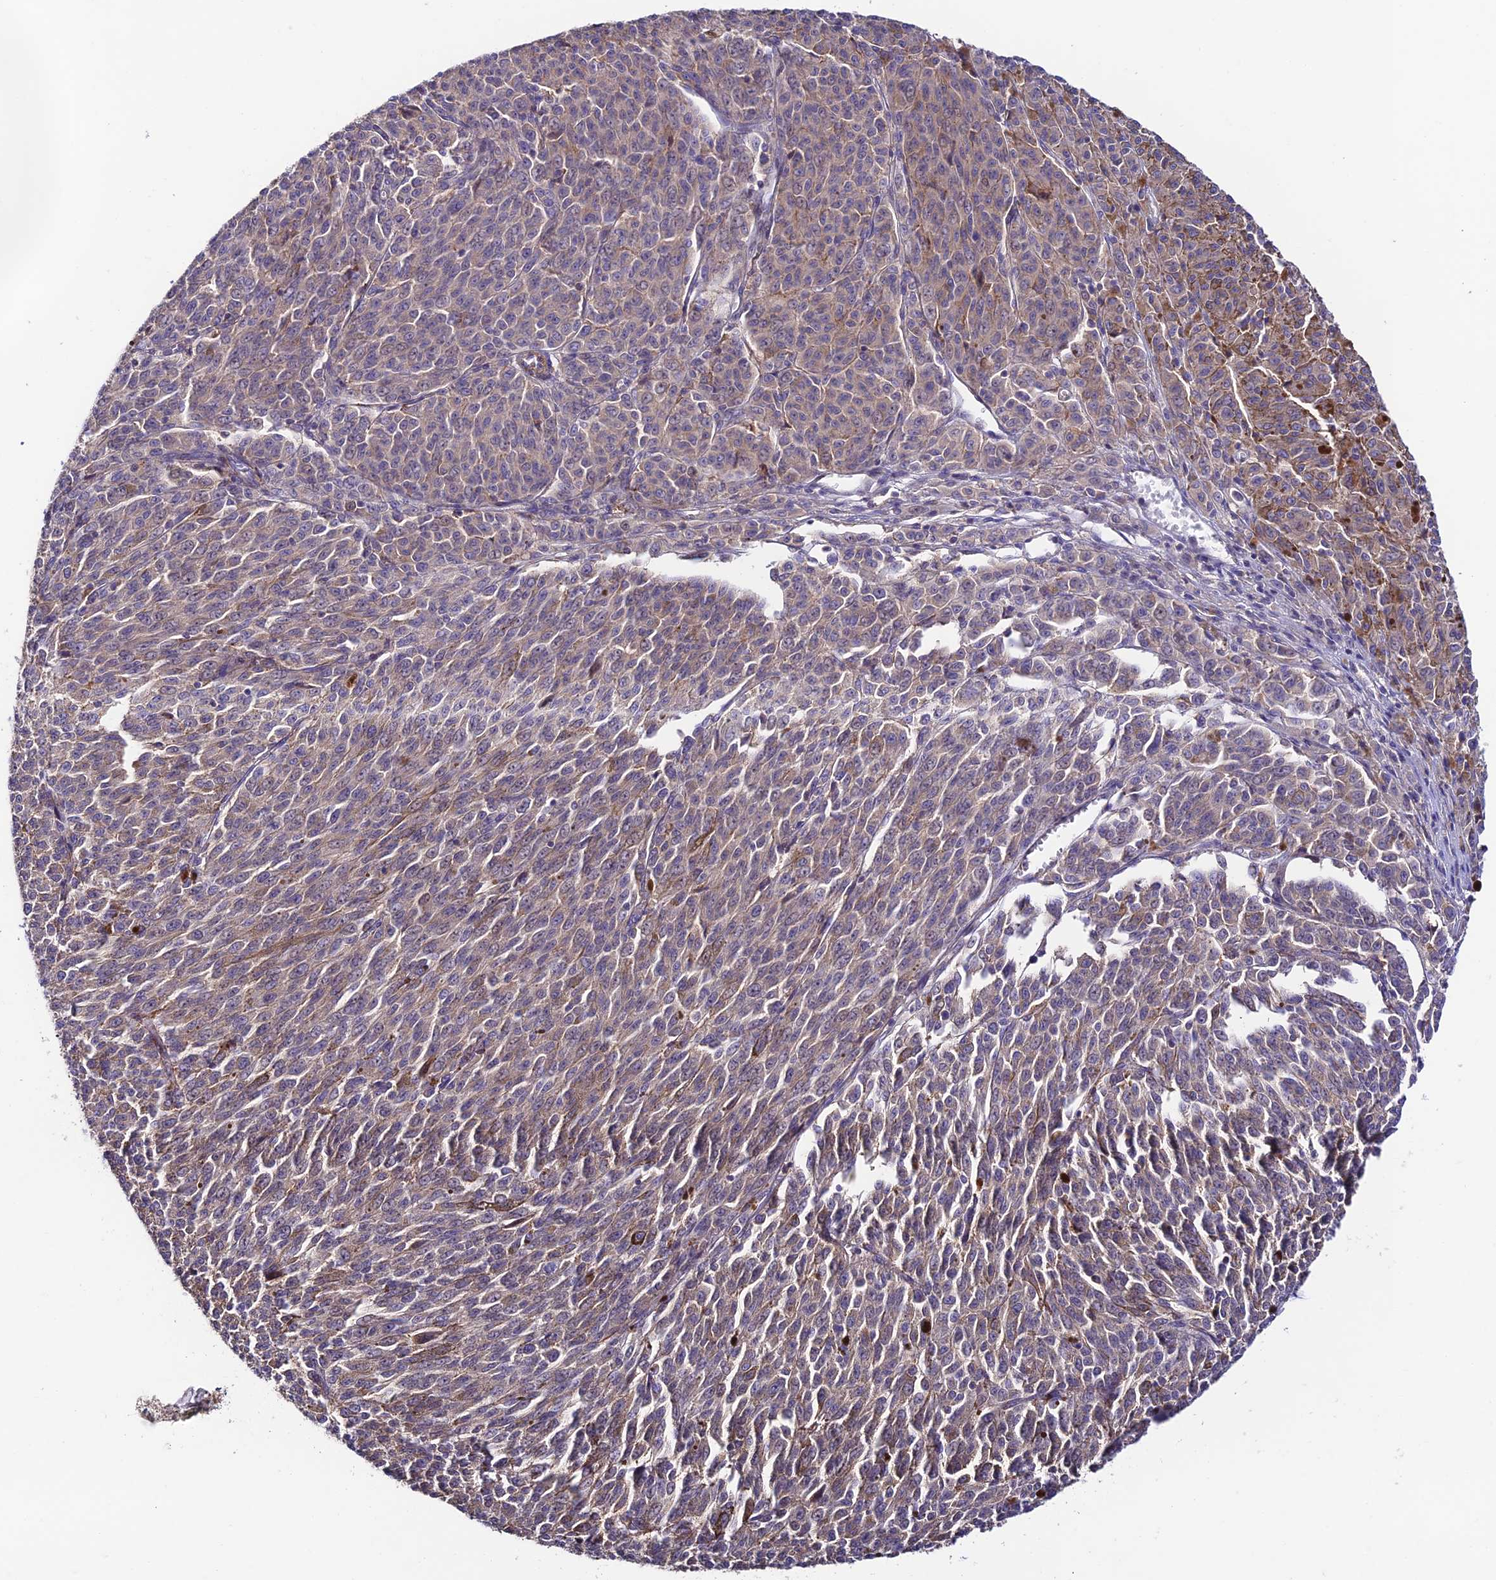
{"staining": {"intensity": "weak", "quantity": ">75%", "location": "cytoplasmic/membranous"}, "tissue": "melanoma", "cell_type": "Tumor cells", "image_type": "cancer", "snomed": [{"axis": "morphology", "description": "Malignant melanoma, NOS"}, {"axis": "topography", "description": "Skin"}], "caption": "Malignant melanoma tissue demonstrates weak cytoplasmic/membranous expression in approximately >75% of tumor cells, visualized by immunohistochemistry.", "gene": "BRME1", "patient": {"sex": "female", "age": 52}}